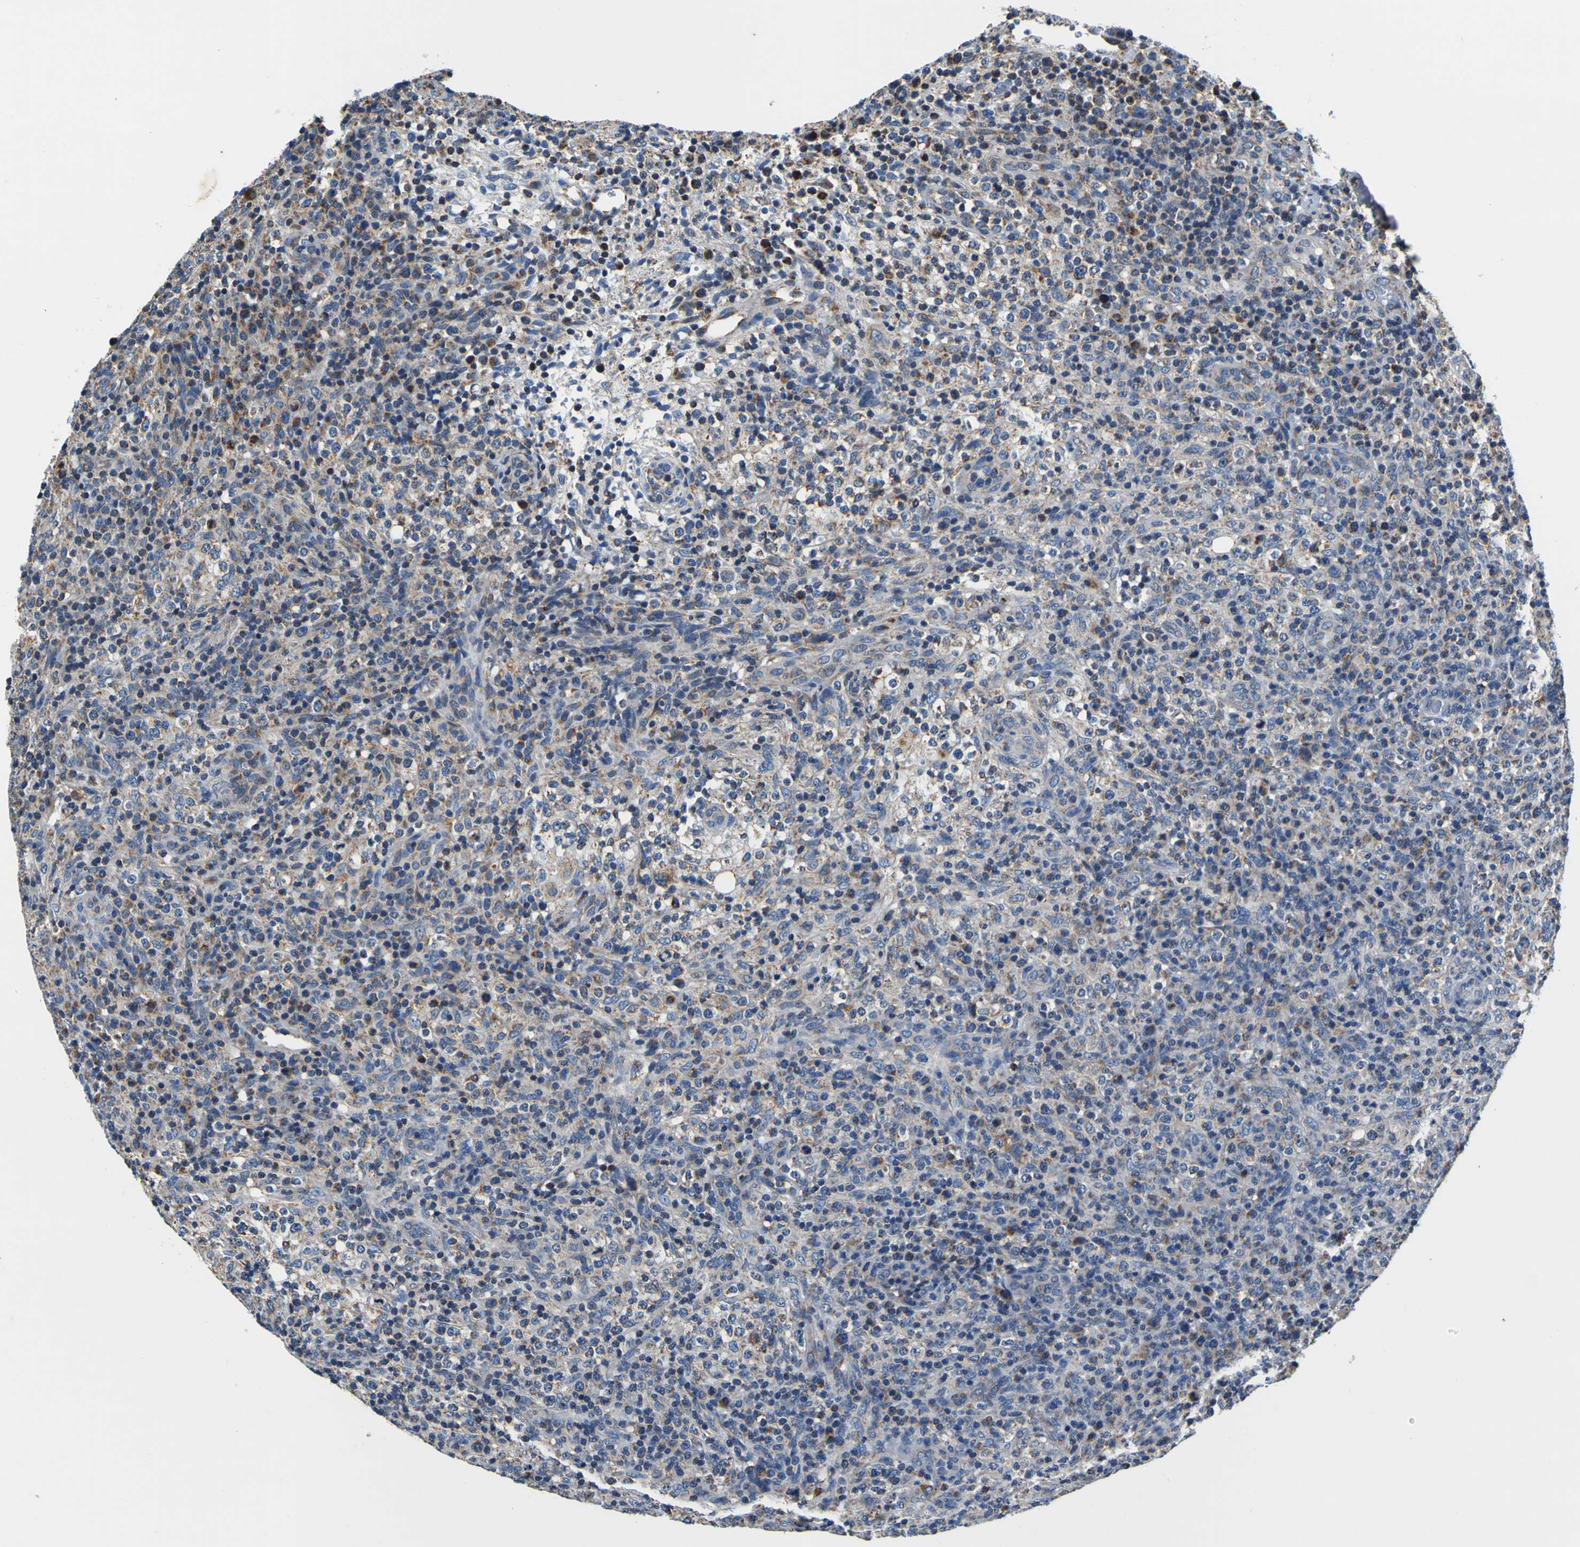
{"staining": {"intensity": "moderate", "quantity": "25%-75%", "location": "cytoplasmic/membranous"}, "tissue": "lymphoma", "cell_type": "Tumor cells", "image_type": "cancer", "snomed": [{"axis": "morphology", "description": "Malignant lymphoma, non-Hodgkin's type, High grade"}, {"axis": "topography", "description": "Lymph node"}], "caption": "Human lymphoma stained with a brown dye displays moderate cytoplasmic/membranous positive positivity in about 25%-75% of tumor cells.", "gene": "LRP4", "patient": {"sex": "female", "age": 76}}